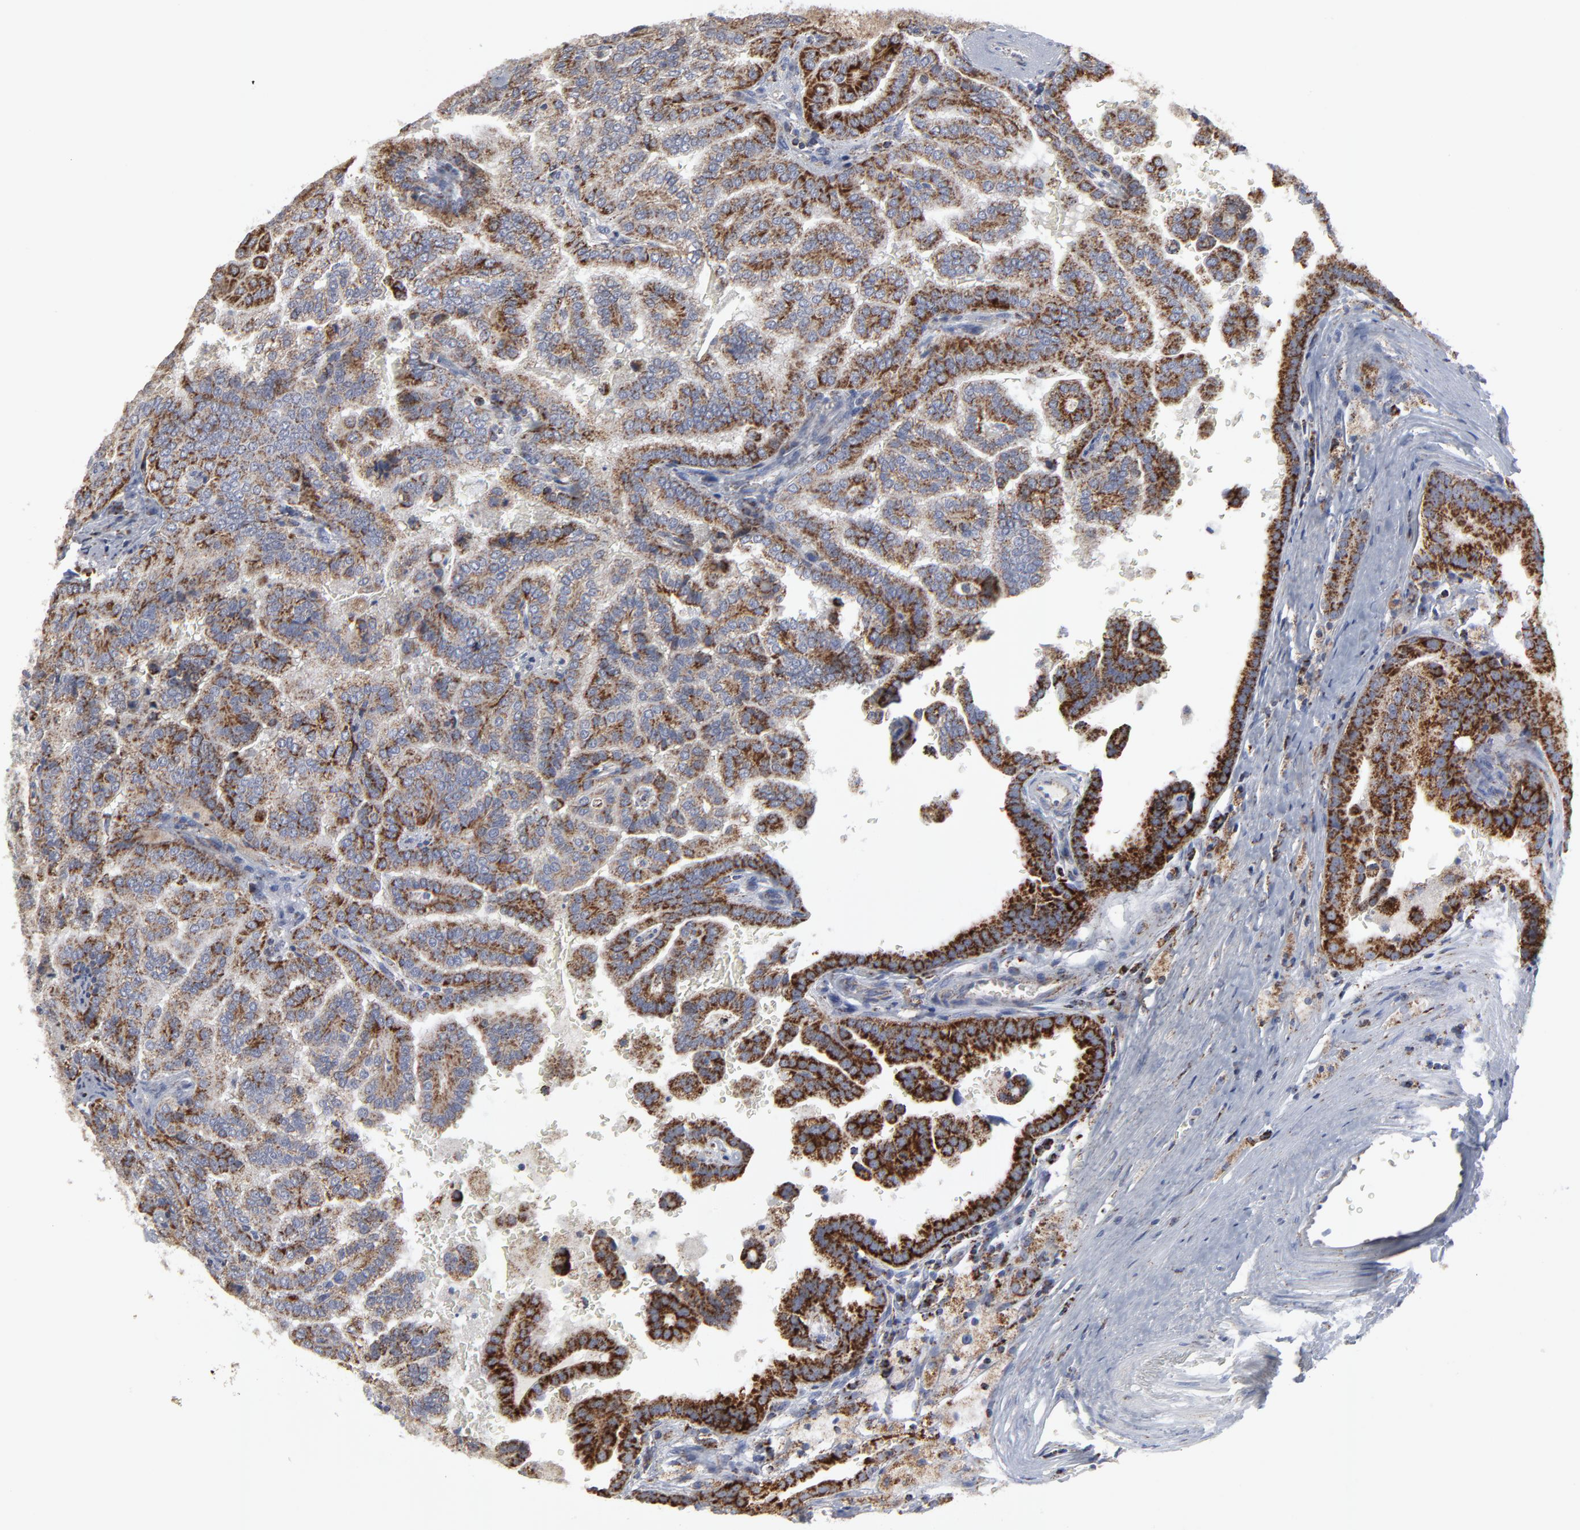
{"staining": {"intensity": "strong", "quantity": "25%-75%", "location": "cytoplasmic/membranous"}, "tissue": "renal cancer", "cell_type": "Tumor cells", "image_type": "cancer", "snomed": [{"axis": "morphology", "description": "Adenocarcinoma, NOS"}, {"axis": "topography", "description": "Kidney"}], "caption": "Renal cancer tissue shows strong cytoplasmic/membranous expression in about 25%-75% of tumor cells (IHC, brightfield microscopy, high magnification).", "gene": "TXNRD2", "patient": {"sex": "male", "age": 61}}